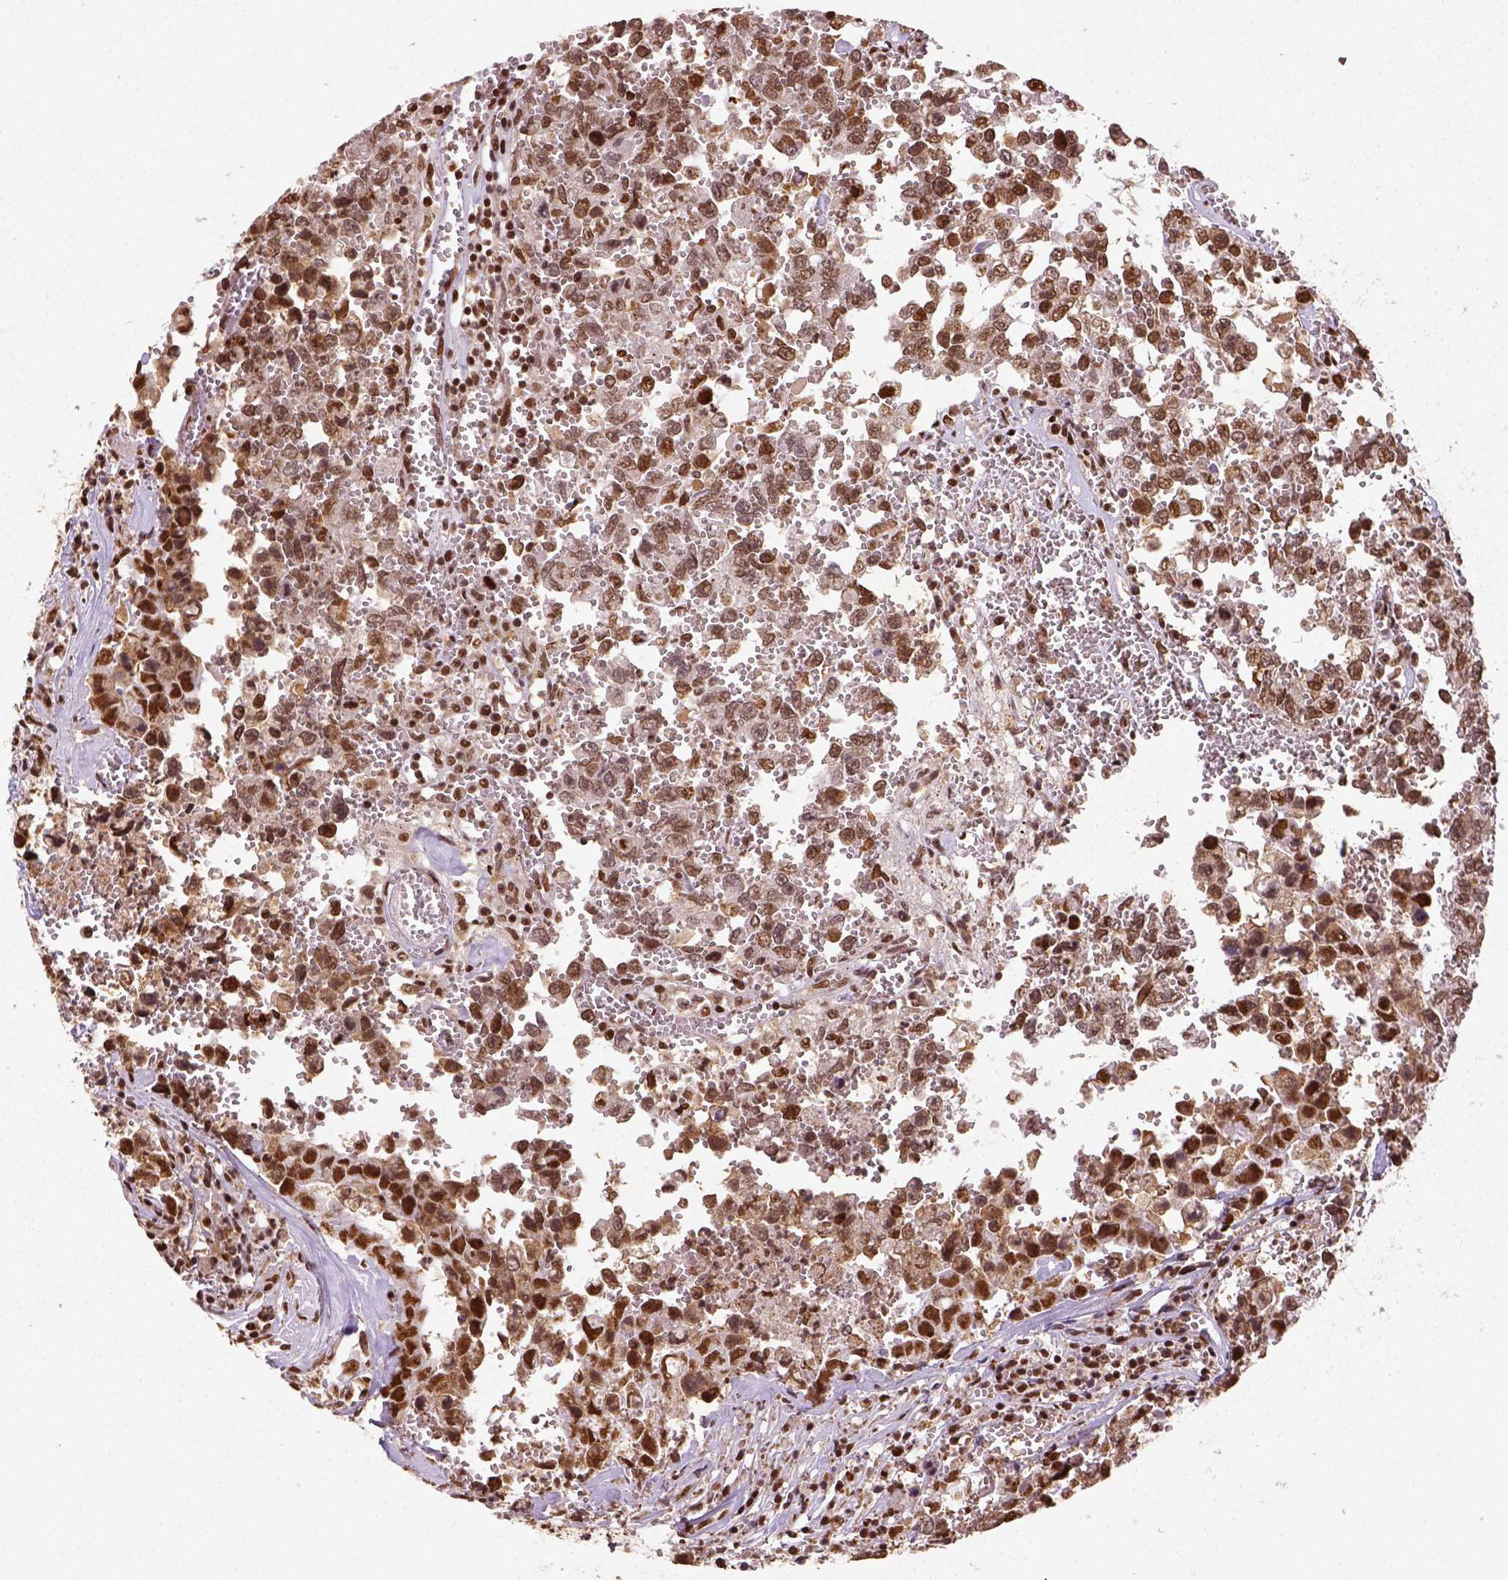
{"staining": {"intensity": "strong", "quantity": ">75%", "location": "nuclear"}, "tissue": "testis cancer", "cell_type": "Tumor cells", "image_type": "cancer", "snomed": [{"axis": "morphology", "description": "Carcinoma, Embryonal, NOS"}, {"axis": "topography", "description": "Testis"}], "caption": "IHC micrograph of human embryonal carcinoma (testis) stained for a protein (brown), which displays high levels of strong nuclear staining in about >75% of tumor cells.", "gene": "CCAR1", "patient": {"sex": "male", "age": 36}}